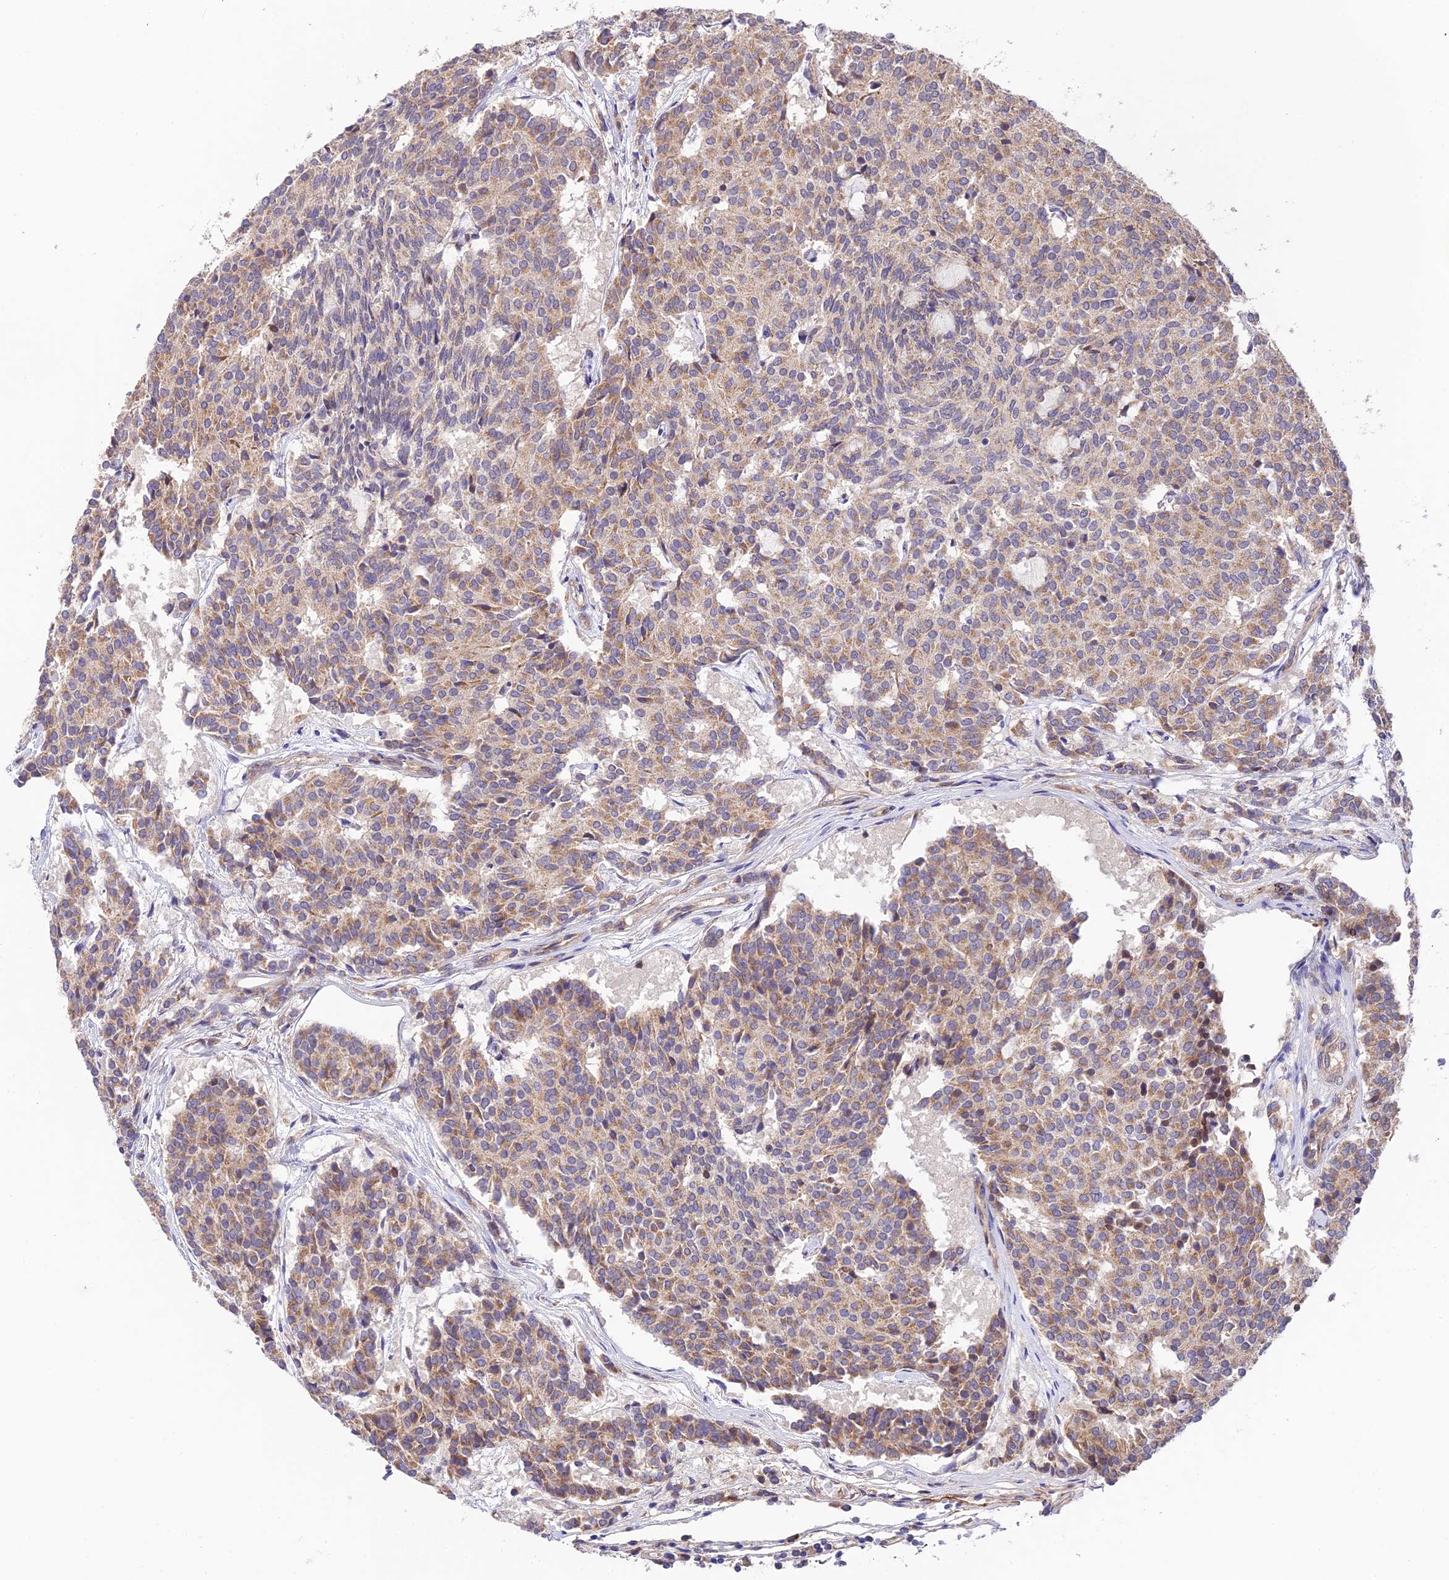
{"staining": {"intensity": "weak", "quantity": ">75%", "location": "cytoplasmic/membranous"}, "tissue": "carcinoid", "cell_type": "Tumor cells", "image_type": "cancer", "snomed": [{"axis": "morphology", "description": "Carcinoid, malignant, NOS"}, {"axis": "topography", "description": "Pancreas"}], "caption": "Tumor cells reveal weak cytoplasmic/membranous staining in approximately >75% of cells in malignant carcinoid. The protein is shown in brown color, while the nuclei are stained blue.", "gene": "C3orf20", "patient": {"sex": "female", "age": 54}}